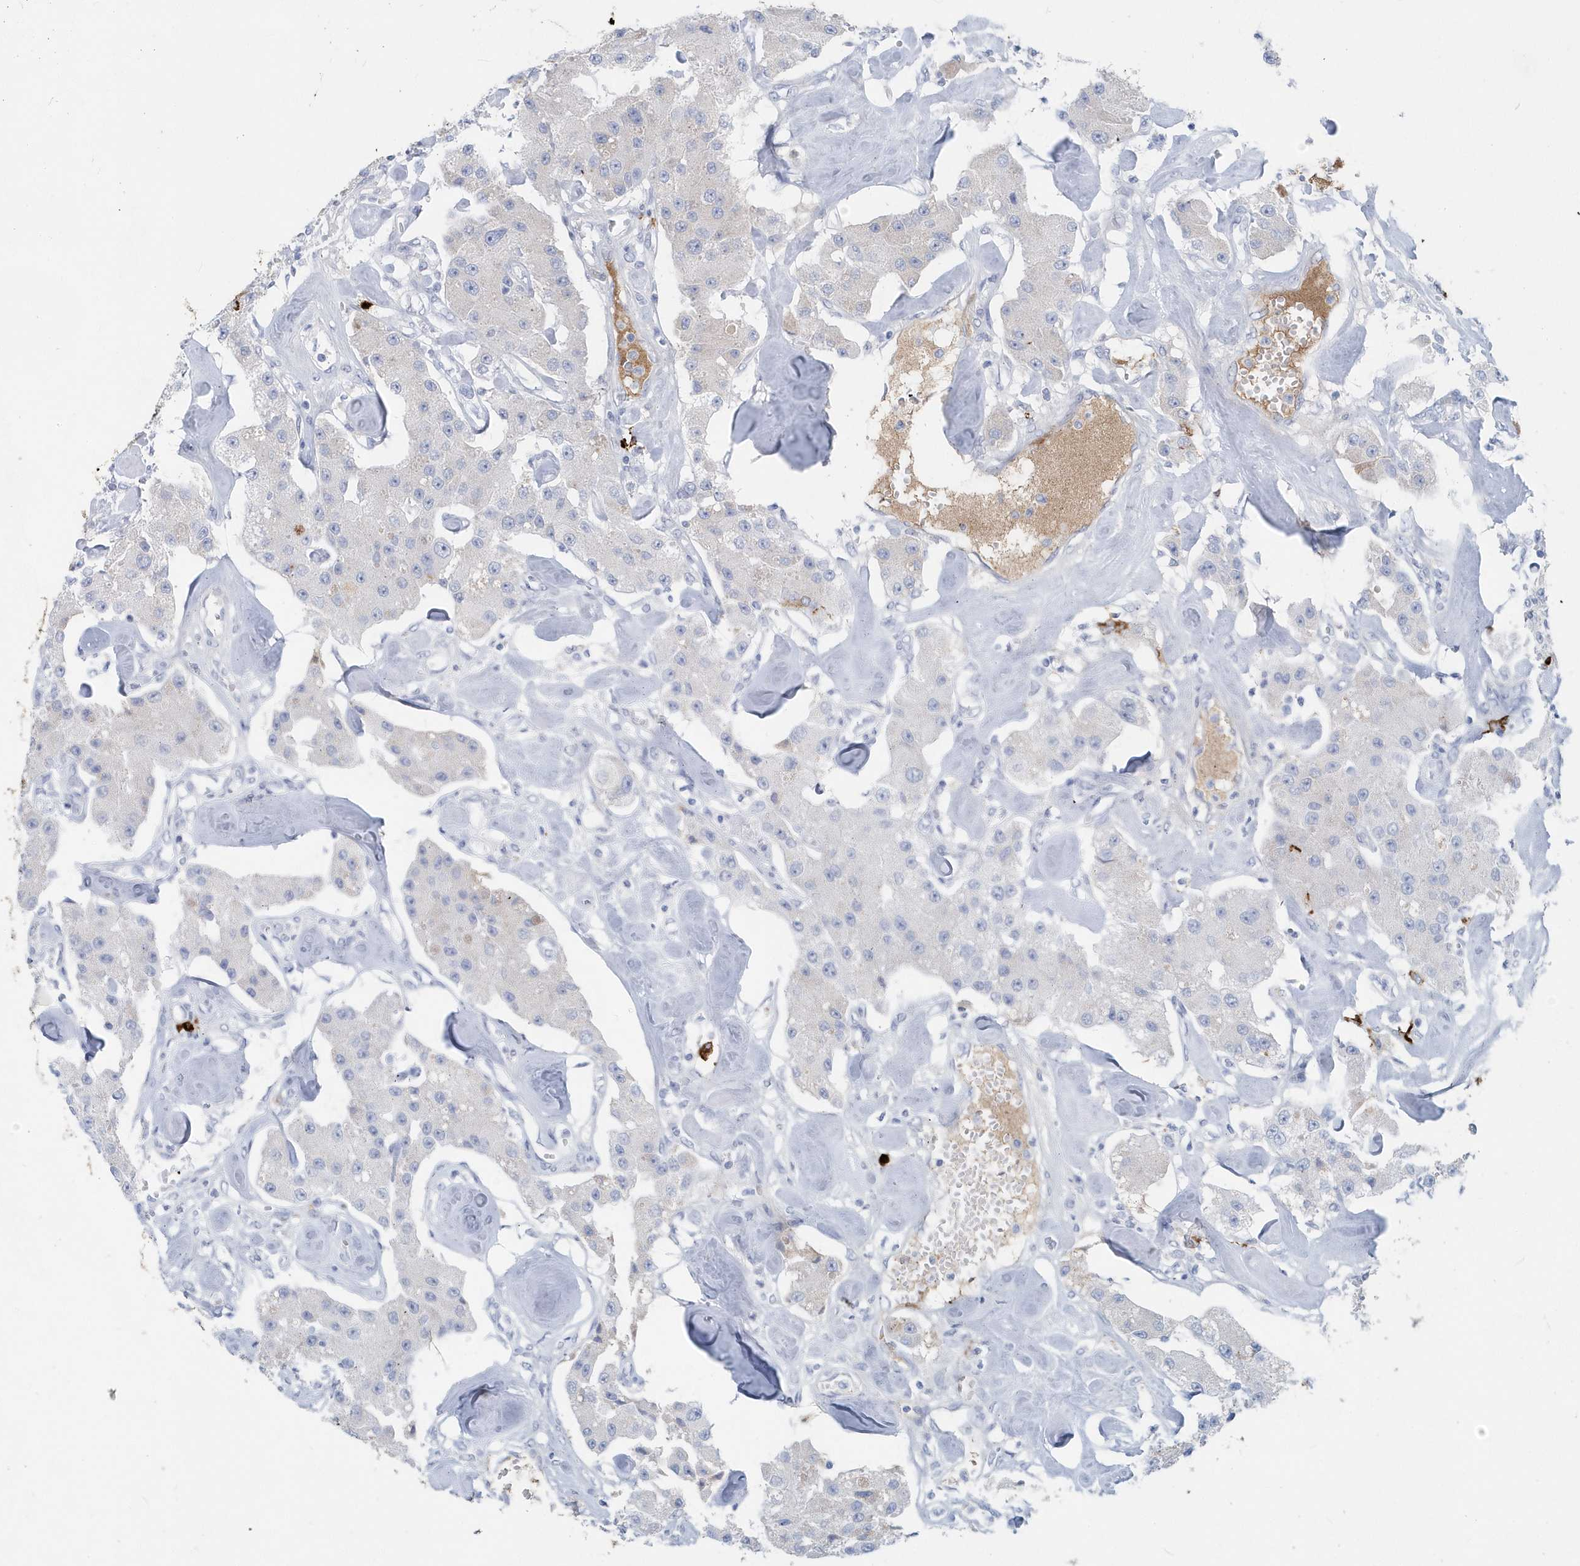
{"staining": {"intensity": "negative", "quantity": "none", "location": "none"}, "tissue": "carcinoid", "cell_type": "Tumor cells", "image_type": "cancer", "snomed": [{"axis": "morphology", "description": "Carcinoid, malignant, NOS"}, {"axis": "topography", "description": "Pancreas"}], "caption": "Micrograph shows no protein expression in tumor cells of malignant carcinoid tissue.", "gene": "JCHAIN", "patient": {"sex": "male", "age": 41}}